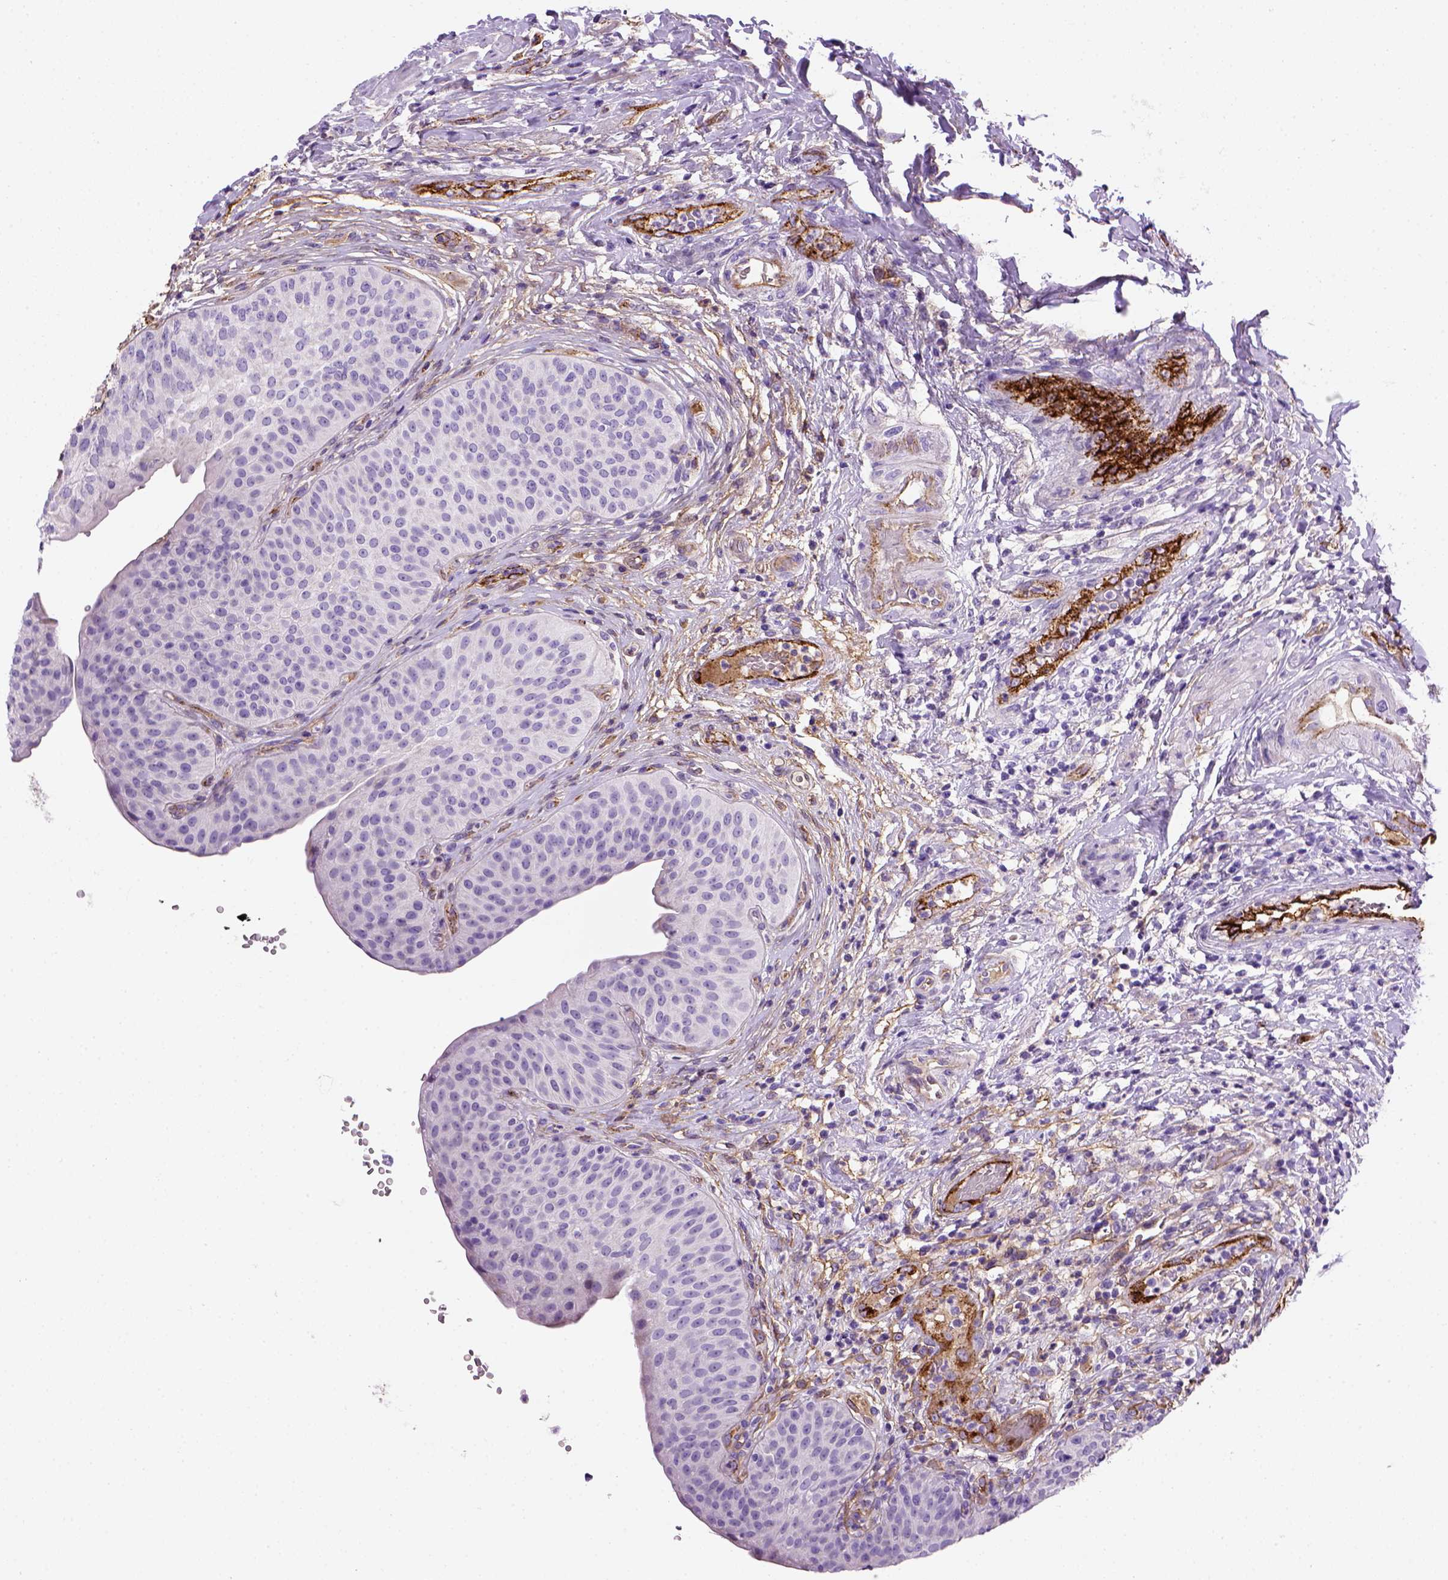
{"staining": {"intensity": "negative", "quantity": "none", "location": "none"}, "tissue": "urinary bladder", "cell_type": "Urothelial cells", "image_type": "normal", "snomed": [{"axis": "morphology", "description": "Normal tissue, NOS"}, {"axis": "topography", "description": "Urinary bladder"}], "caption": "This micrograph is of normal urinary bladder stained with IHC to label a protein in brown with the nuclei are counter-stained blue. There is no expression in urothelial cells.", "gene": "VWF", "patient": {"sex": "male", "age": 66}}